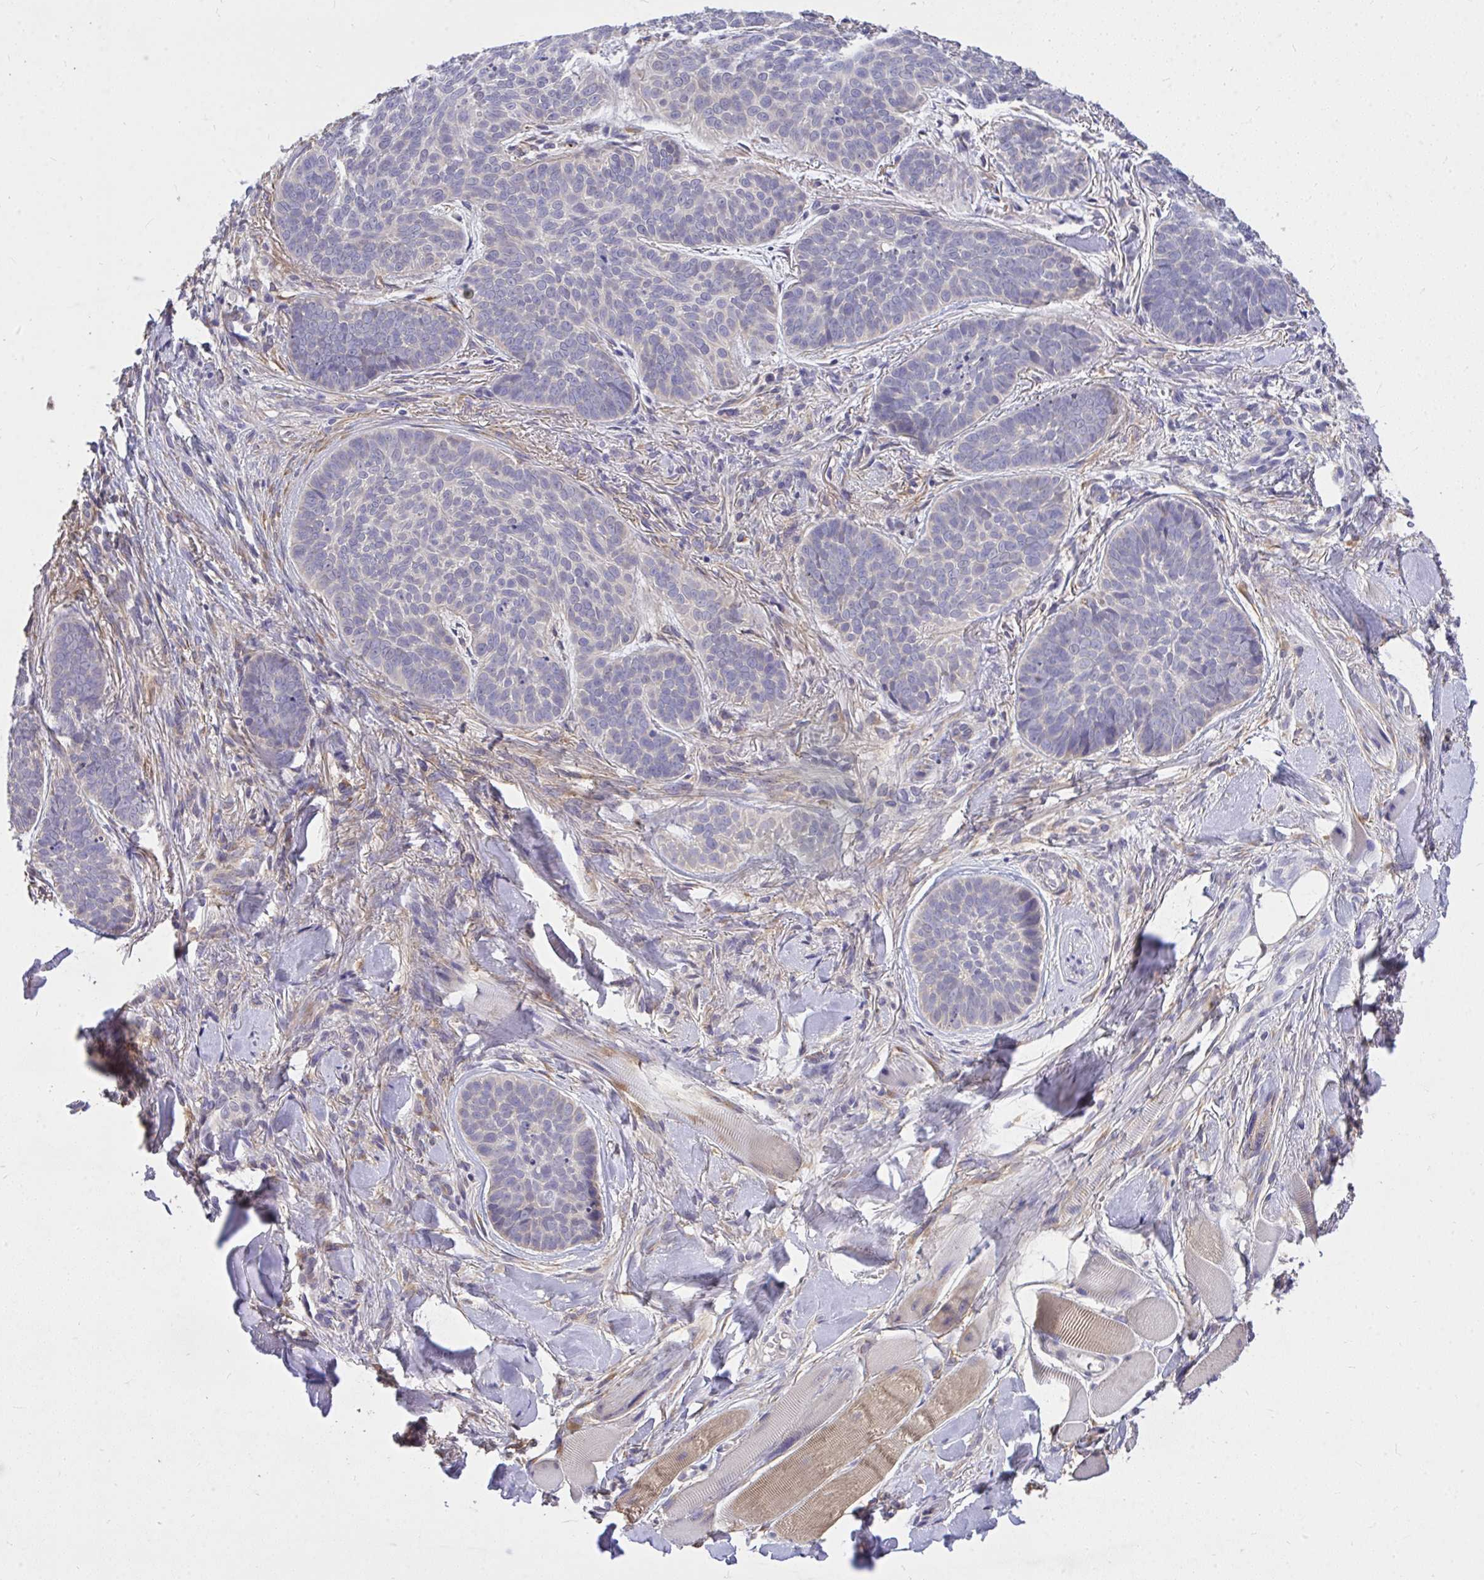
{"staining": {"intensity": "negative", "quantity": "none", "location": "none"}, "tissue": "skin cancer", "cell_type": "Tumor cells", "image_type": "cancer", "snomed": [{"axis": "morphology", "description": "Basal cell carcinoma"}, {"axis": "topography", "description": "Skin"}, {"axis": "topography", "description": "Skin of nose"}], "caption": "Protein analysis of basal cell carcinoma (skin) exhibits no significant expression in tumor cells. (Brightfield microscopy of DAB immunohistochemistry at high magnification).", "gene": "MPC2", "patient": {"sex": "female", "age": 81}}